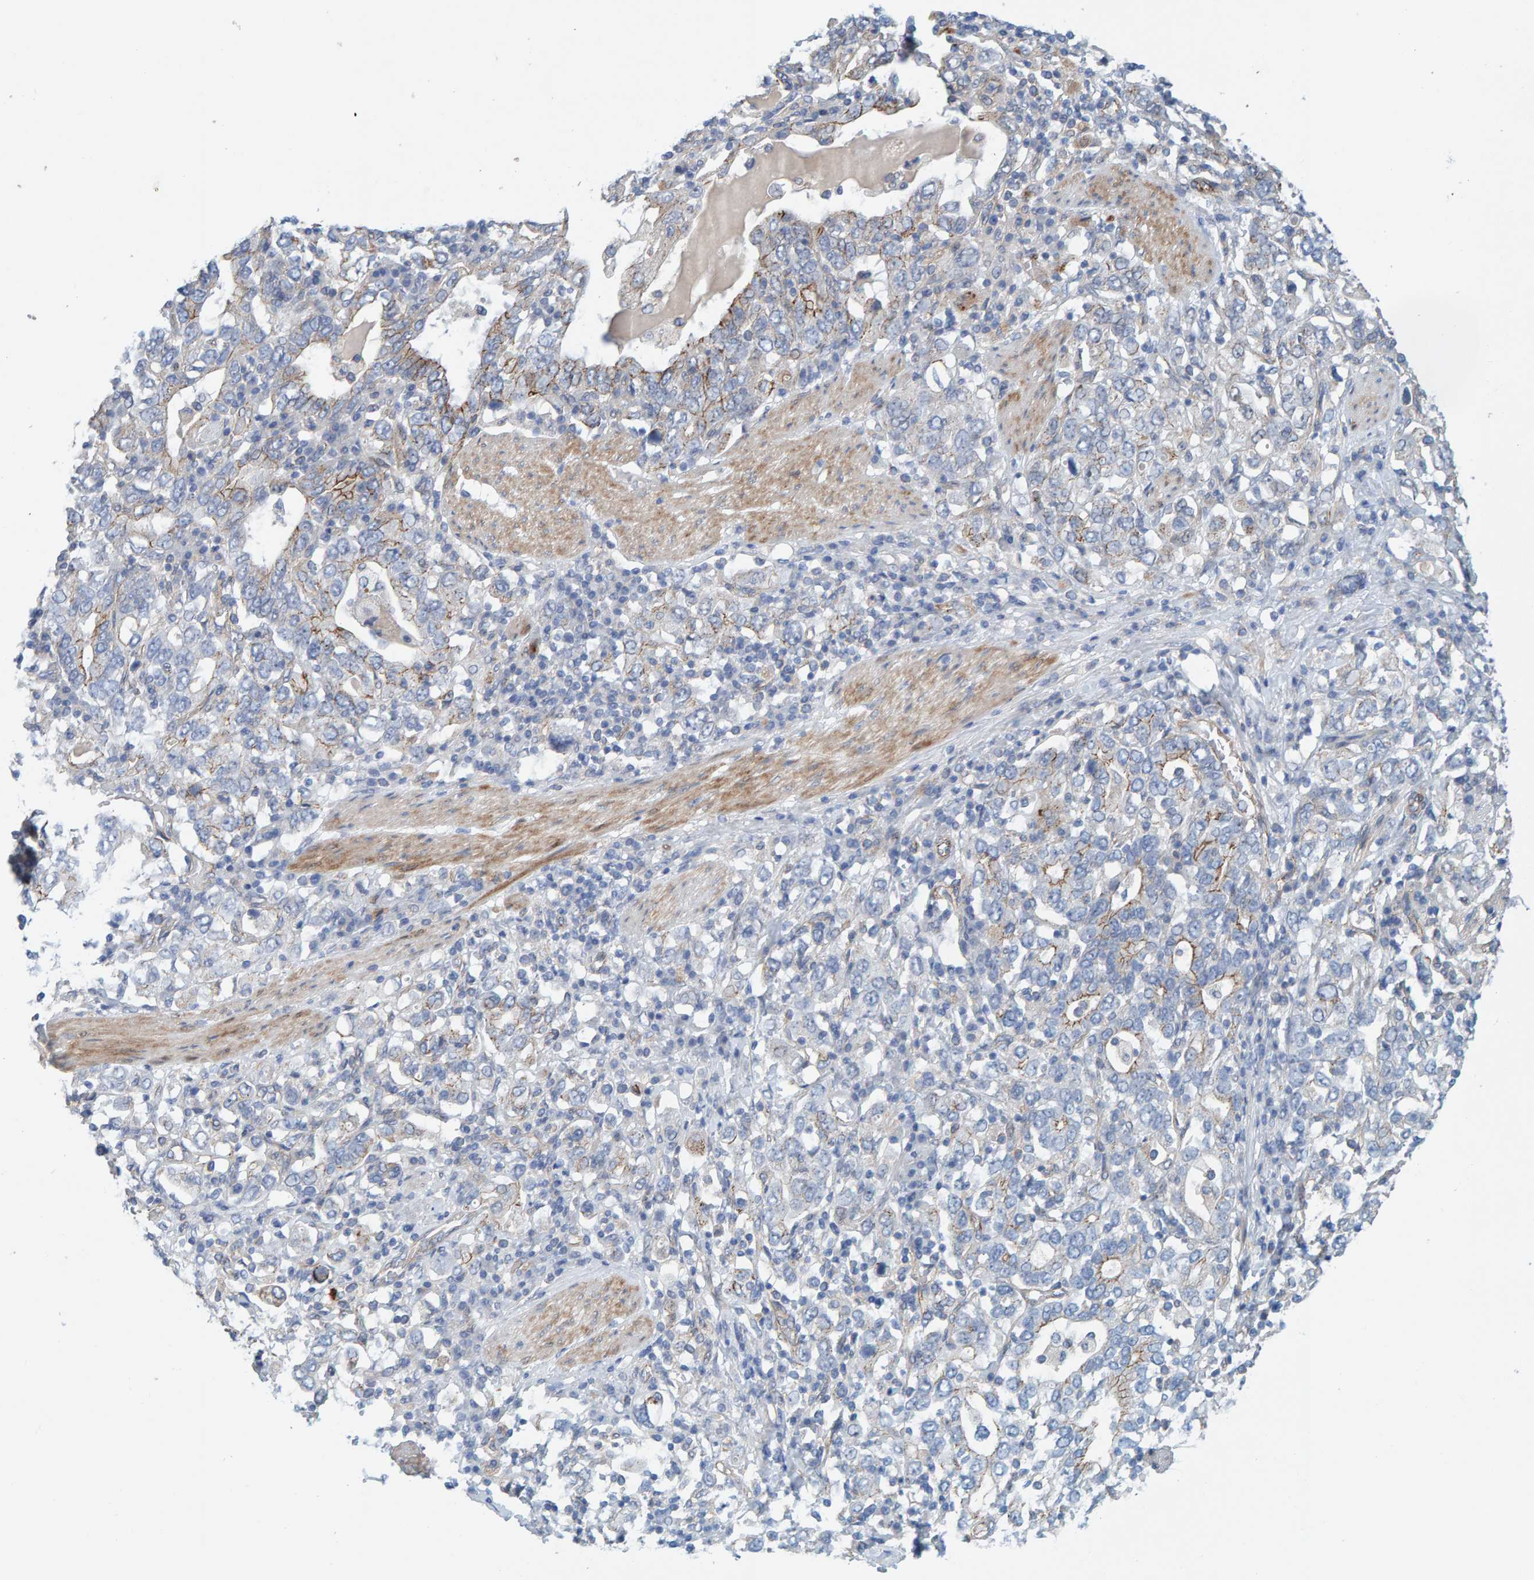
{"staining": {"intensity": "negative", "quantity": "none", "location": "none"}, "tissue": "stomach cancer", "cell_type": "Tumor cells", "image_type": "cancer", "snomed": [{"axis": "morphology", "description": "Adenocarcinoma, NOS"}, {"axis": "topography", "description": "Stomach, upper"}], "caption": "Human adenocarcinoma (stomach) stained for a protein using immunohistochemistry shows no expression in tumor cells.", "gene": "KRBA2", "patient": {"sex": "male", "age": 62}}